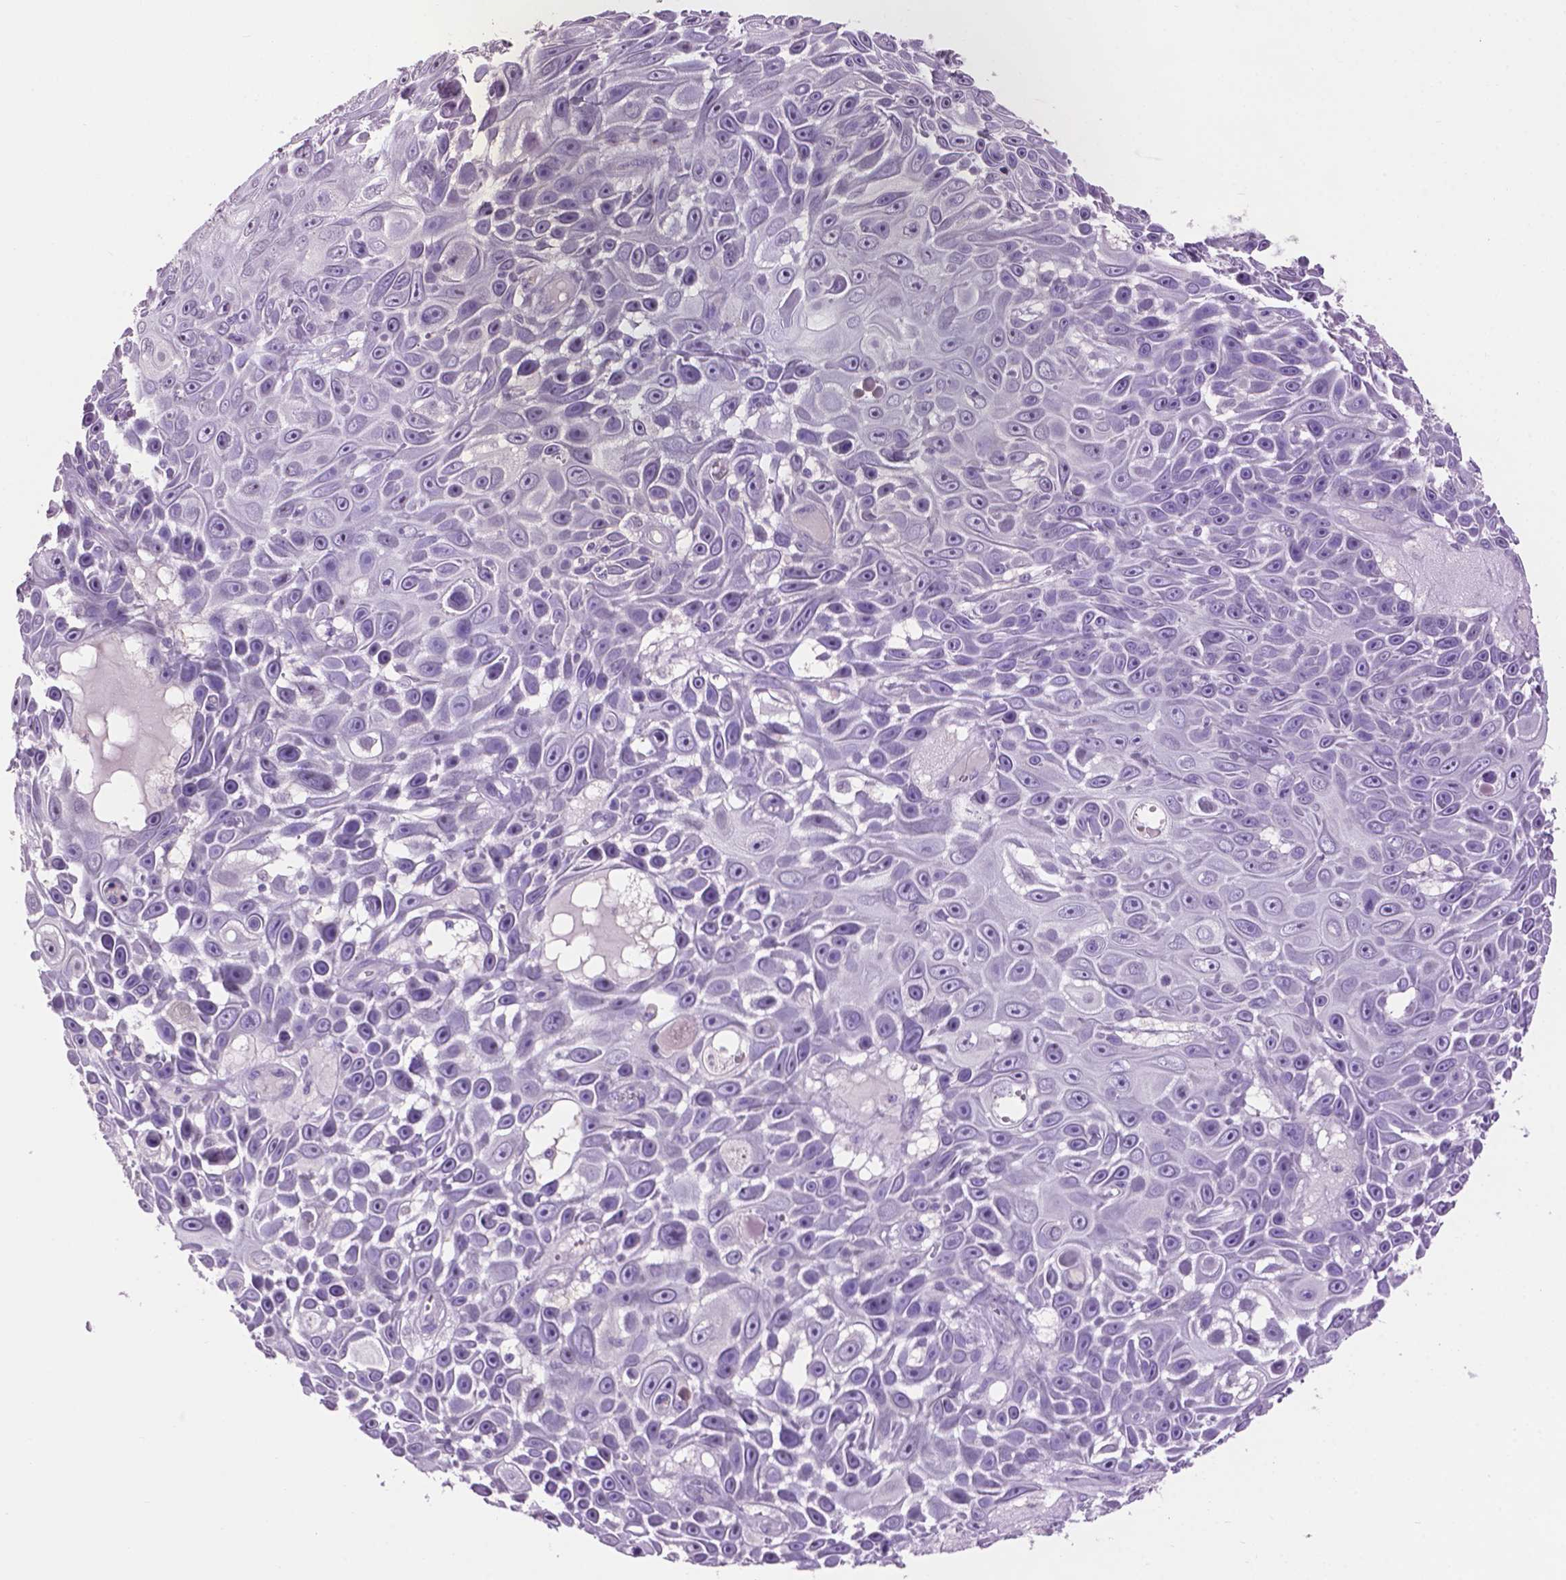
{"staining": {"intensity": "negative", "quantity": "none", "location": "none"}, "tissue": "skin cancer", "cell_type": "Tumor cells", "image_type": "cancer", "snomed": [{"axis": "morphology", "description": "Squamous cell carcinoma, NOS"}, {"axis": "topography", "description": "Skin"}], "caption": "An immunohistochemistry (IHC) histopathology image of squamous cell carcinoma (skin) is shown. There is no staining in tumor cells of squamous cell carcinoma (skin).", "gene": "CRYBA4", "patient": {"sex": "male", "age": 82}}